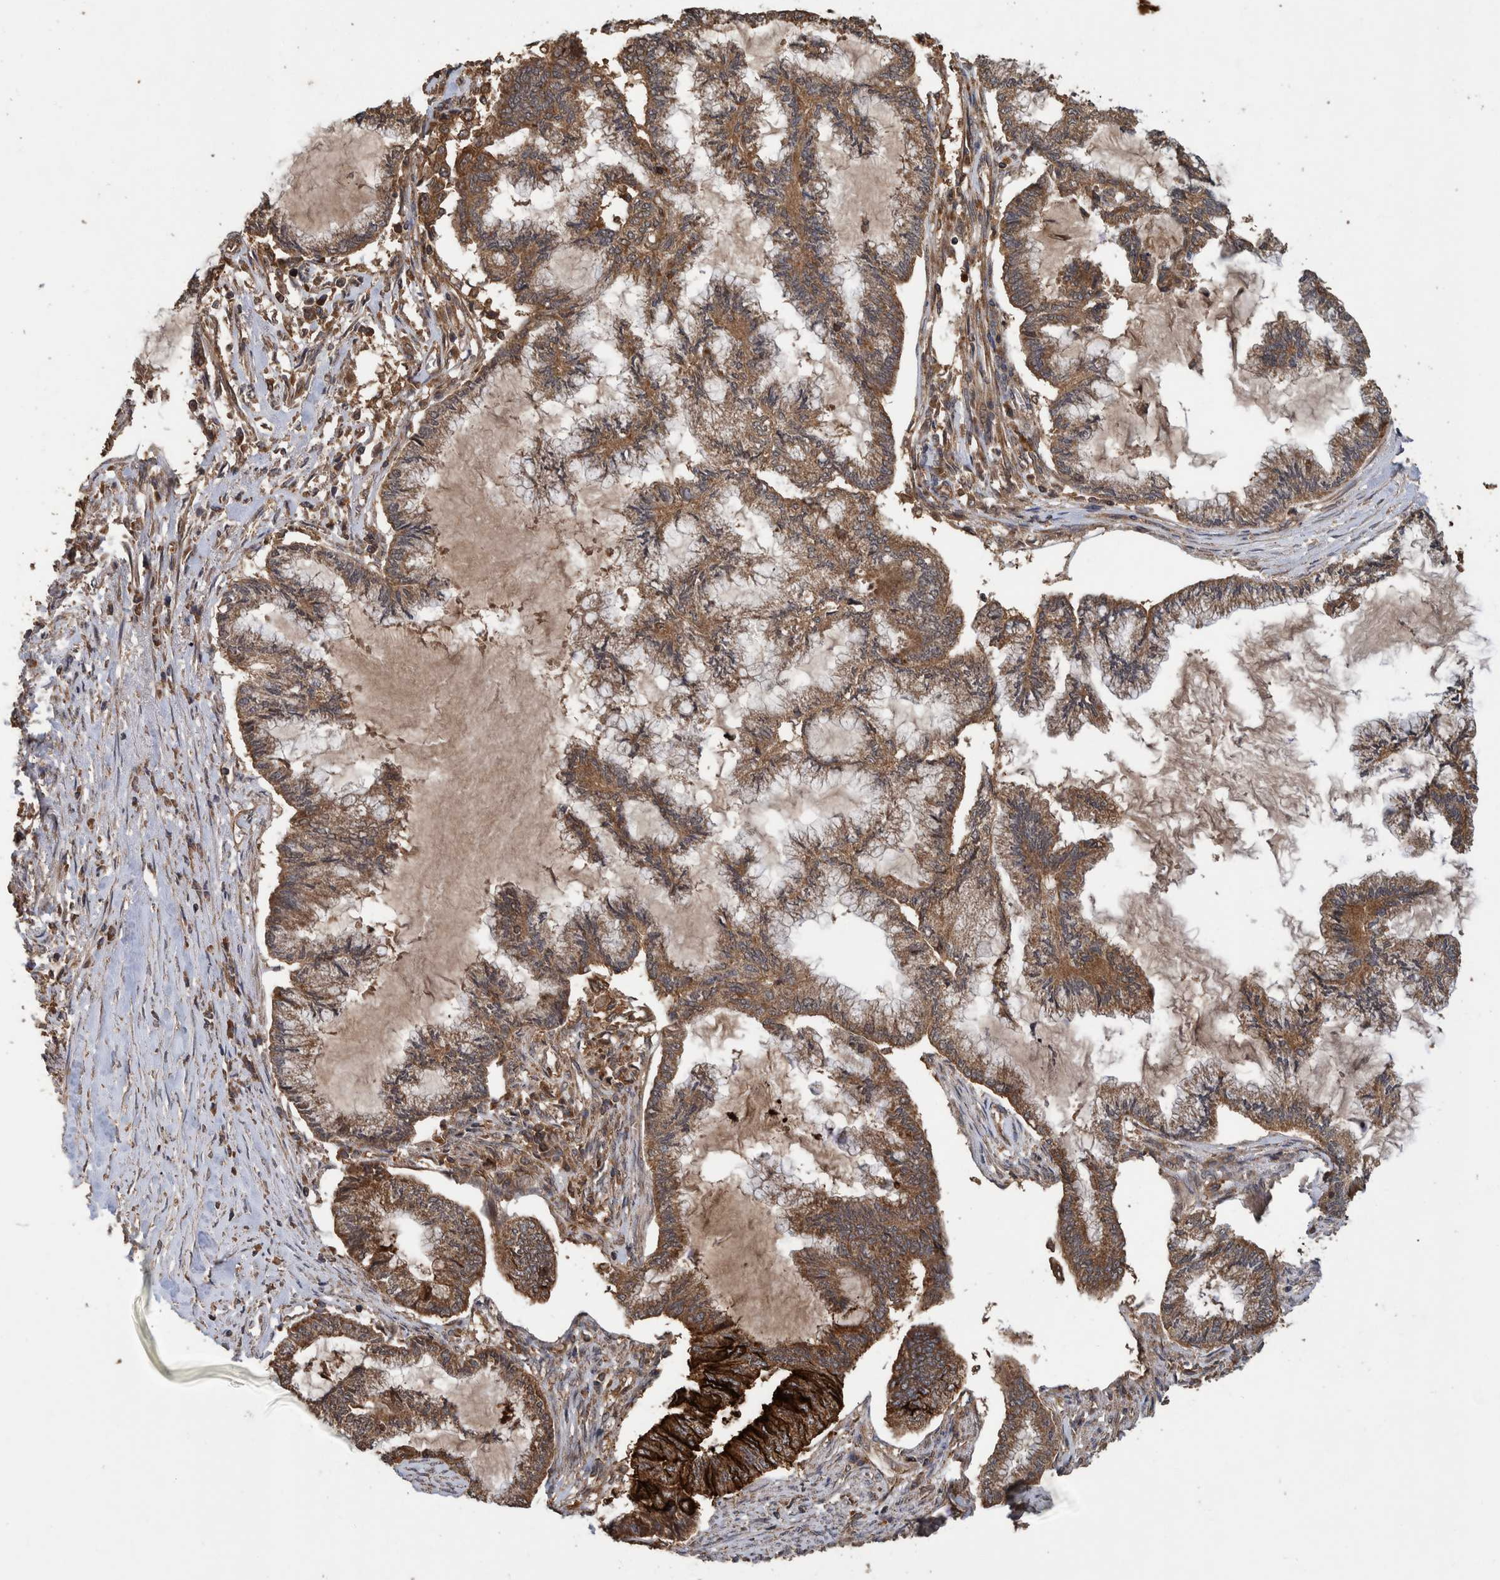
{"staining": {"intensity": "moderate", "quantity": ">75%", "location": "cytoplasmic/membranous"}, "tissue": "endometrial cancer", "cell_type": "Tumor cells", "image_type": "cancer", "snomed": [{"axis": "morphology", "description": "Adenocarcinoma, NOS"}, {"axis": "topography", "description": "Endometrium"}], "caption": "DAB immunohistochemical staining of adenocarcinoma (endometrial) reveals moderate cytoplasmic/membranous protein positivity in about >75% of tumor cells.", "gene": "TRIM16", "patient": {"sex": "female", "age": 86}}